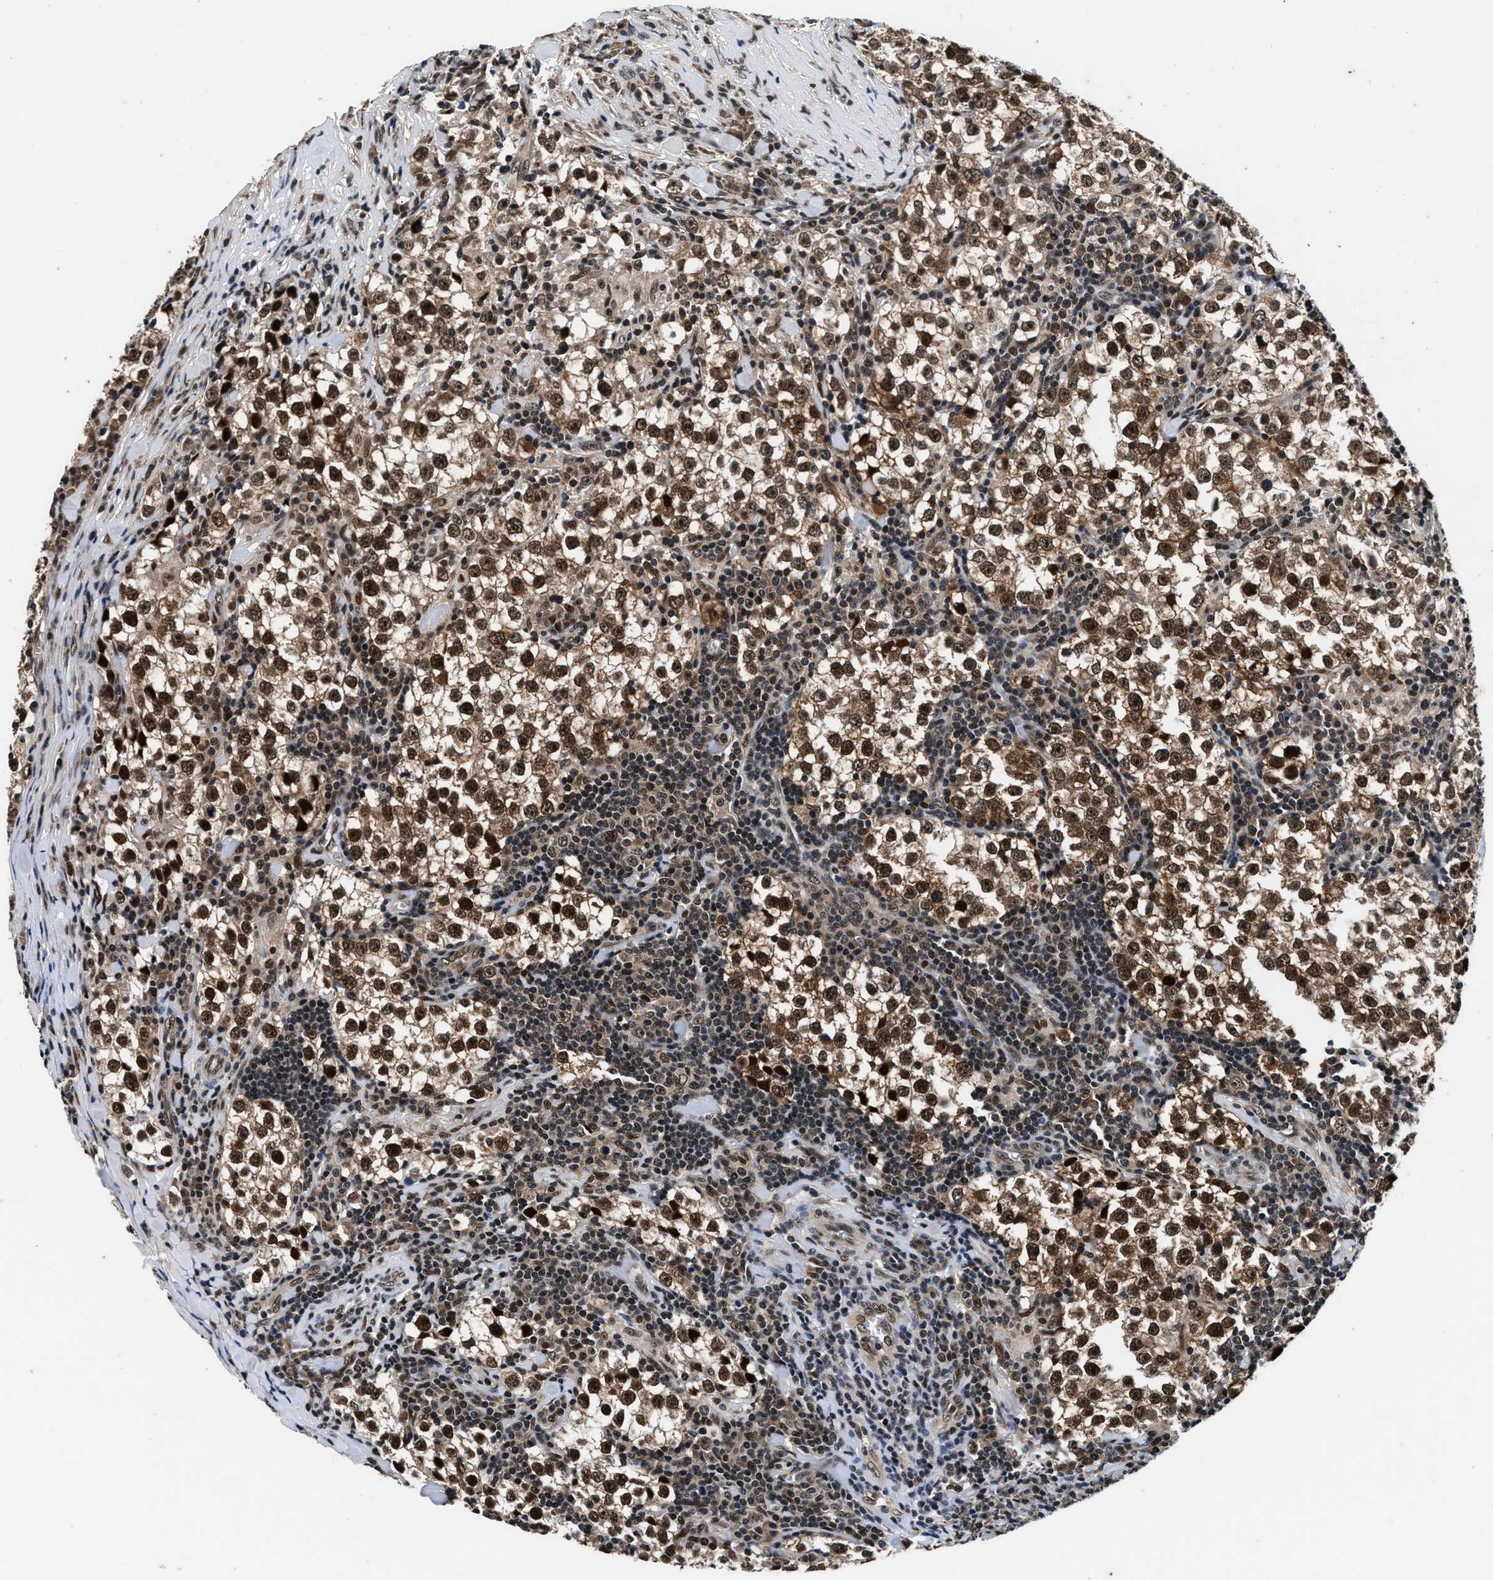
{"staining": {"intensity": "strong", "quantity": ">75%", "location": "nuclear"}, "tissue": "testis cancer", "cell_type": "Tumor cells", "image_type": "cancer", "snomed": [{"axis": "morphology", "description": "Seminoma, NOS"}, {"axis": "morphology", "description": "Carcinoma, Embryonal, NOS"}, {"axis": "topography", "description": "Testis"}], "caption": "This is an image of IHC staining of testis embryonal carcinoma, which shows strong positivity in the nuclear of tumor cells.", "gene": "USP16", "patient": {"sex": "male", "age": 36}}